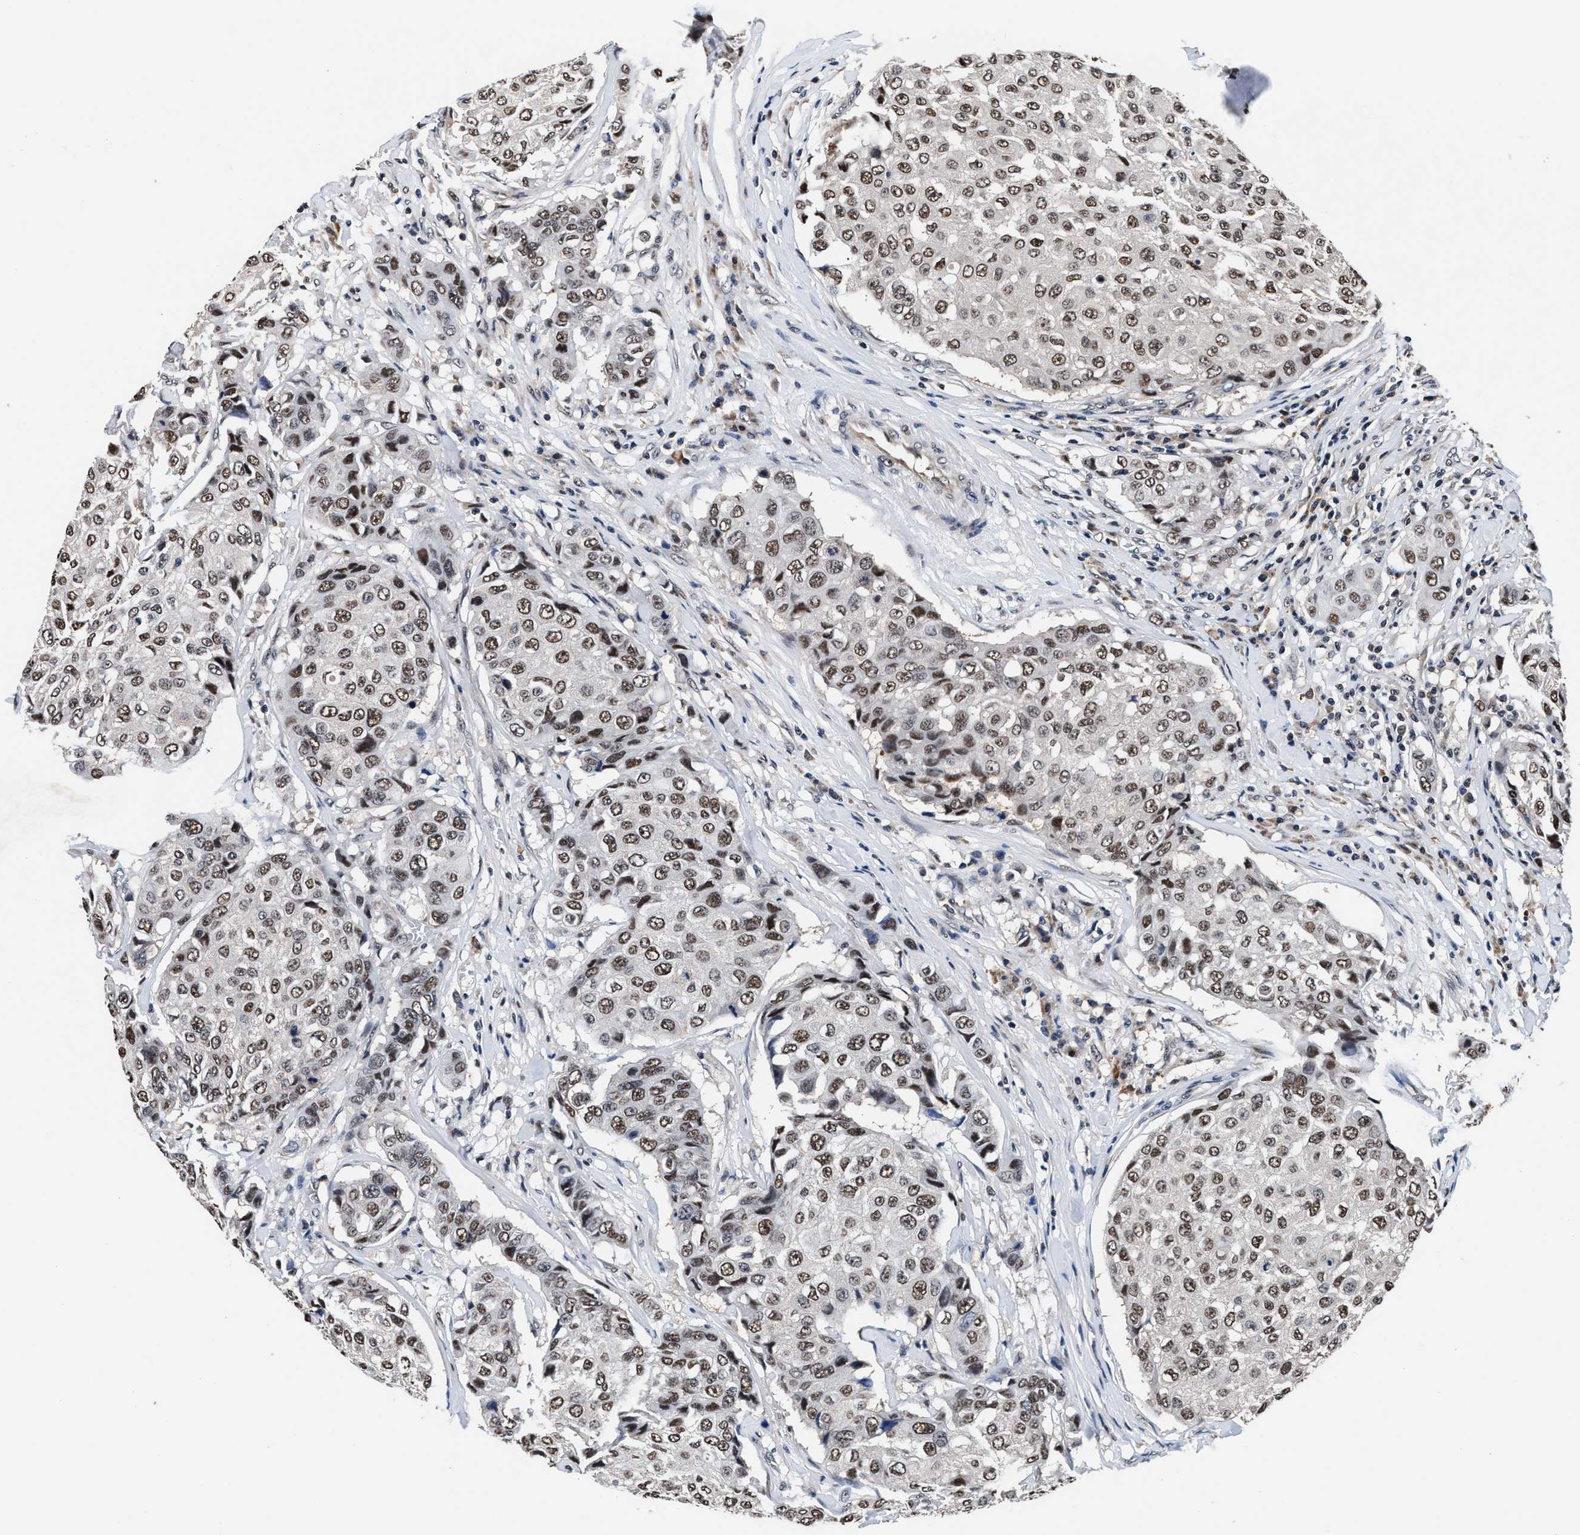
{"staining": {"intensity": "moderate", "quantity": ">75%", "location": "nuclear"}, "tissue": "breast cancer", "cell_type": "Tumor cells", "image_type": "cancer", "snomed": [{"axis": "morphology", "description": "Duct carcinoma"}, {"axis": "topography", "description": "Breast"}], "caption": "A brown stain shows moderate nuclear expression of a protein in breast cancer (invasive ductal carcinoma) tumor cells.", "gene": "USP16", "patient": {"sex": "female", "age": 27}}